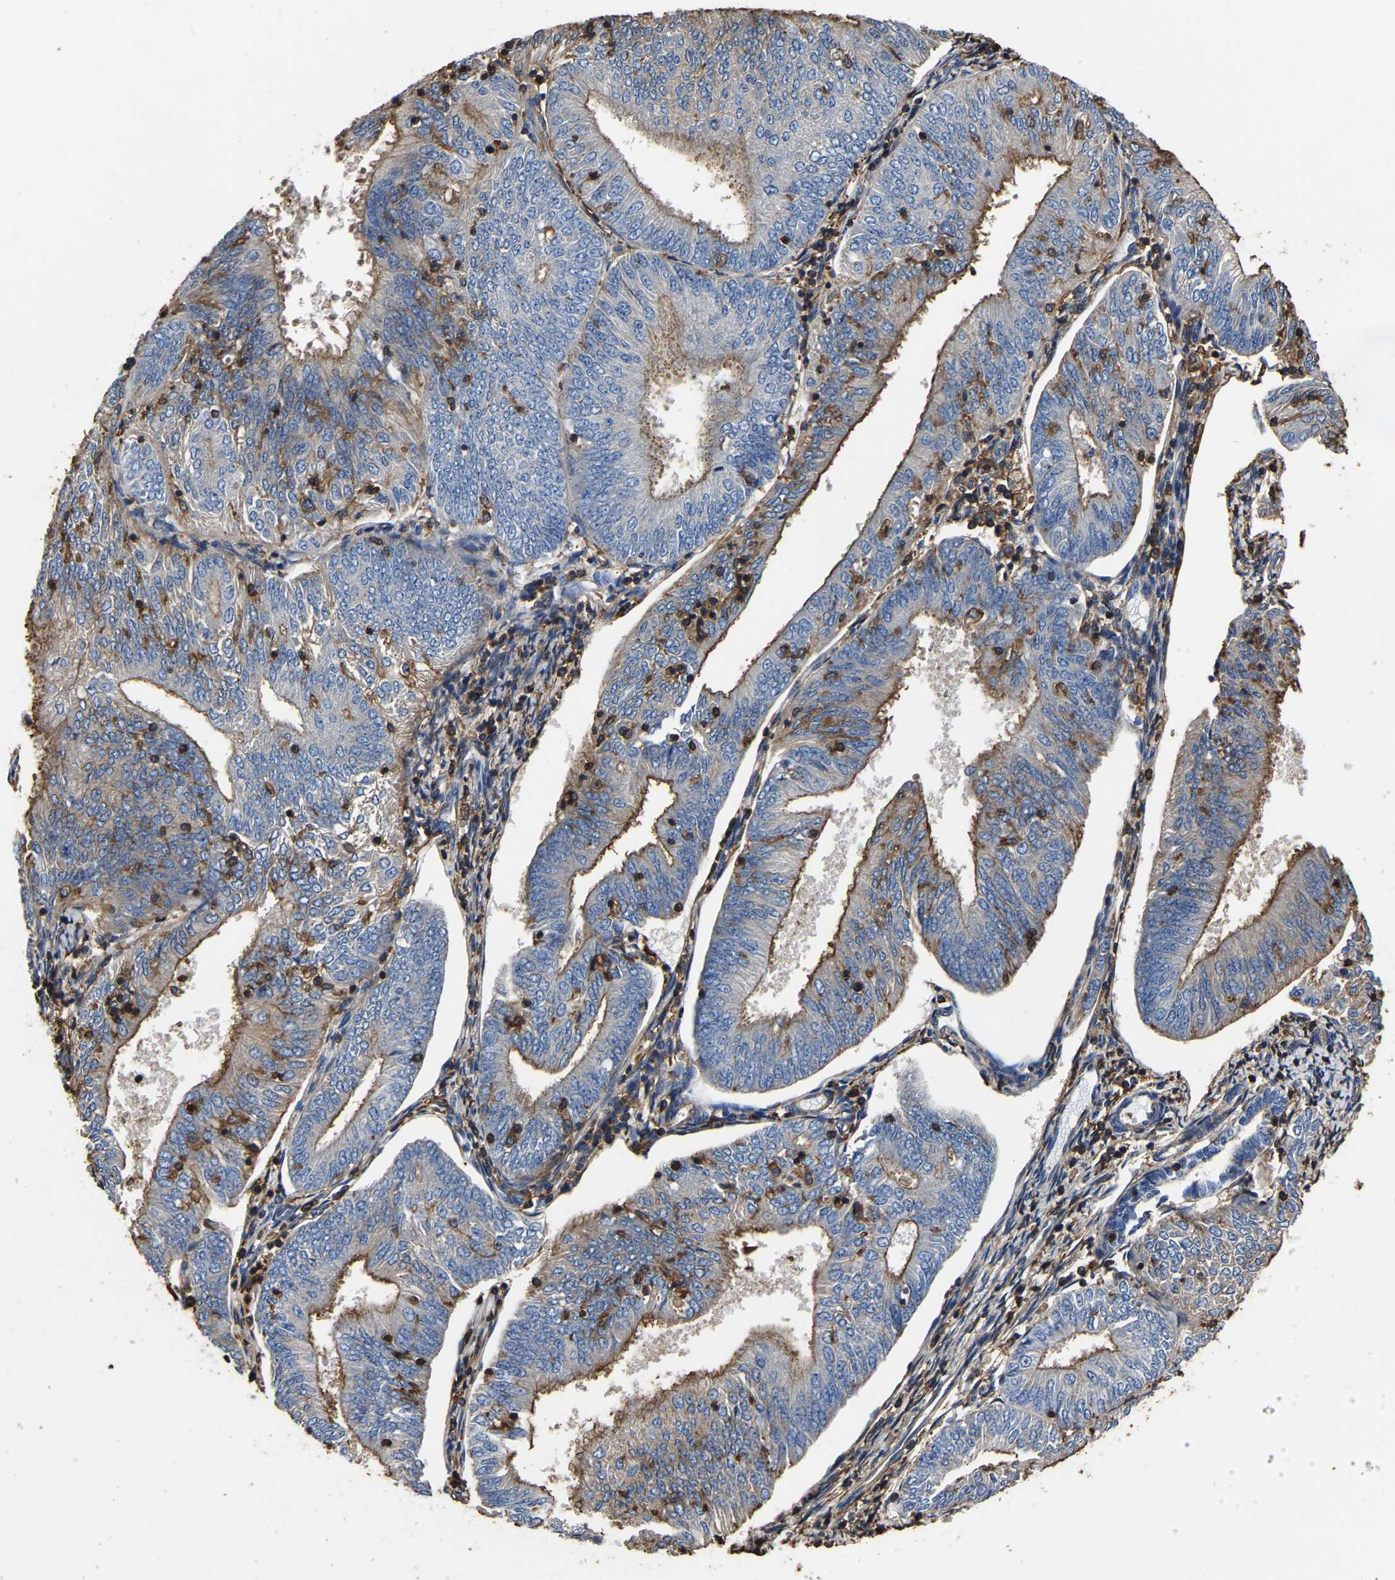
{"staining": {"intensity": "moderate", "quantity": "25%-75%", "location": "cytoplasmic/membranous"}, "tissue": "endometrial cancer", "cell_type": "Tumor cells", "image_type": "cancer", "snomed": [{"axis": "morphology", "description": "Adenocarcinoma, NOS"}, {"axis": "topography", "description": "Endometrium"}], "caption": "Tumor cells reveal medium levels of moderate cytoplasmic/membranous positivity in approximately 25%-75% of cells in human endometrial adenocarcinoma.", "gene": "ARMT1", "patient": {"sex": "female", "age": 58}}